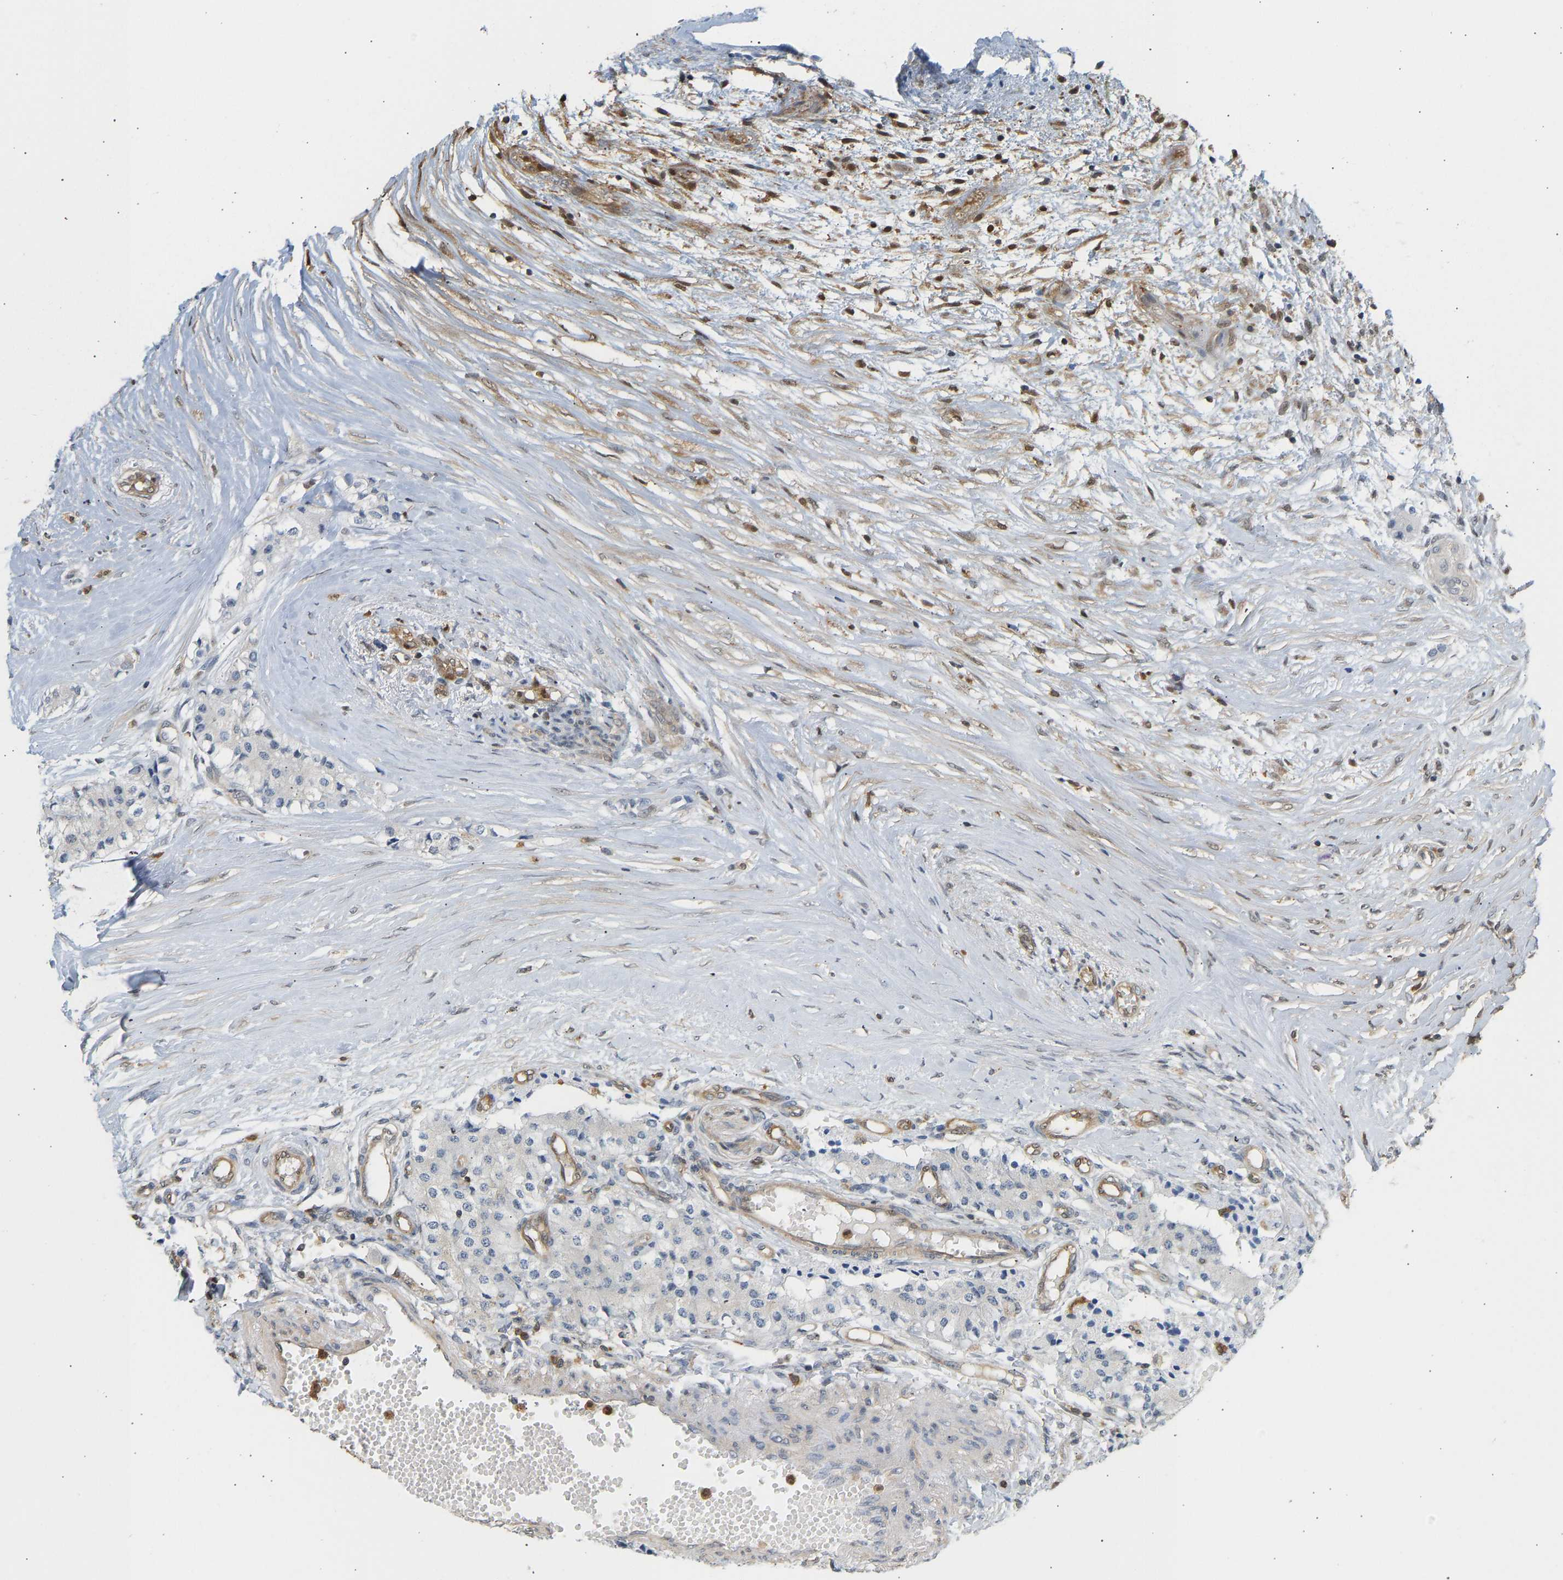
{"staining": {"intensity": "negative", "quantity": "none", "location": "none"}, "tissue": "carcinoid", "cell_type": "Tumor cells", "image_type": "cancer", "snomed": [{"axis": "morphology", "description": "Carcinoid, malignant, NOS"}, {"axis": "topography", "description": "Colon"}], "caption": "DAB (3,3'-diaminobenzidine) immunohistochemical staining of carcinoid displays no significant staining in tumor cells. (IHC, brightfield microscopy, high magnification).", "gene": "ENO1", "patient": {"sex": "female", "age": 52}}